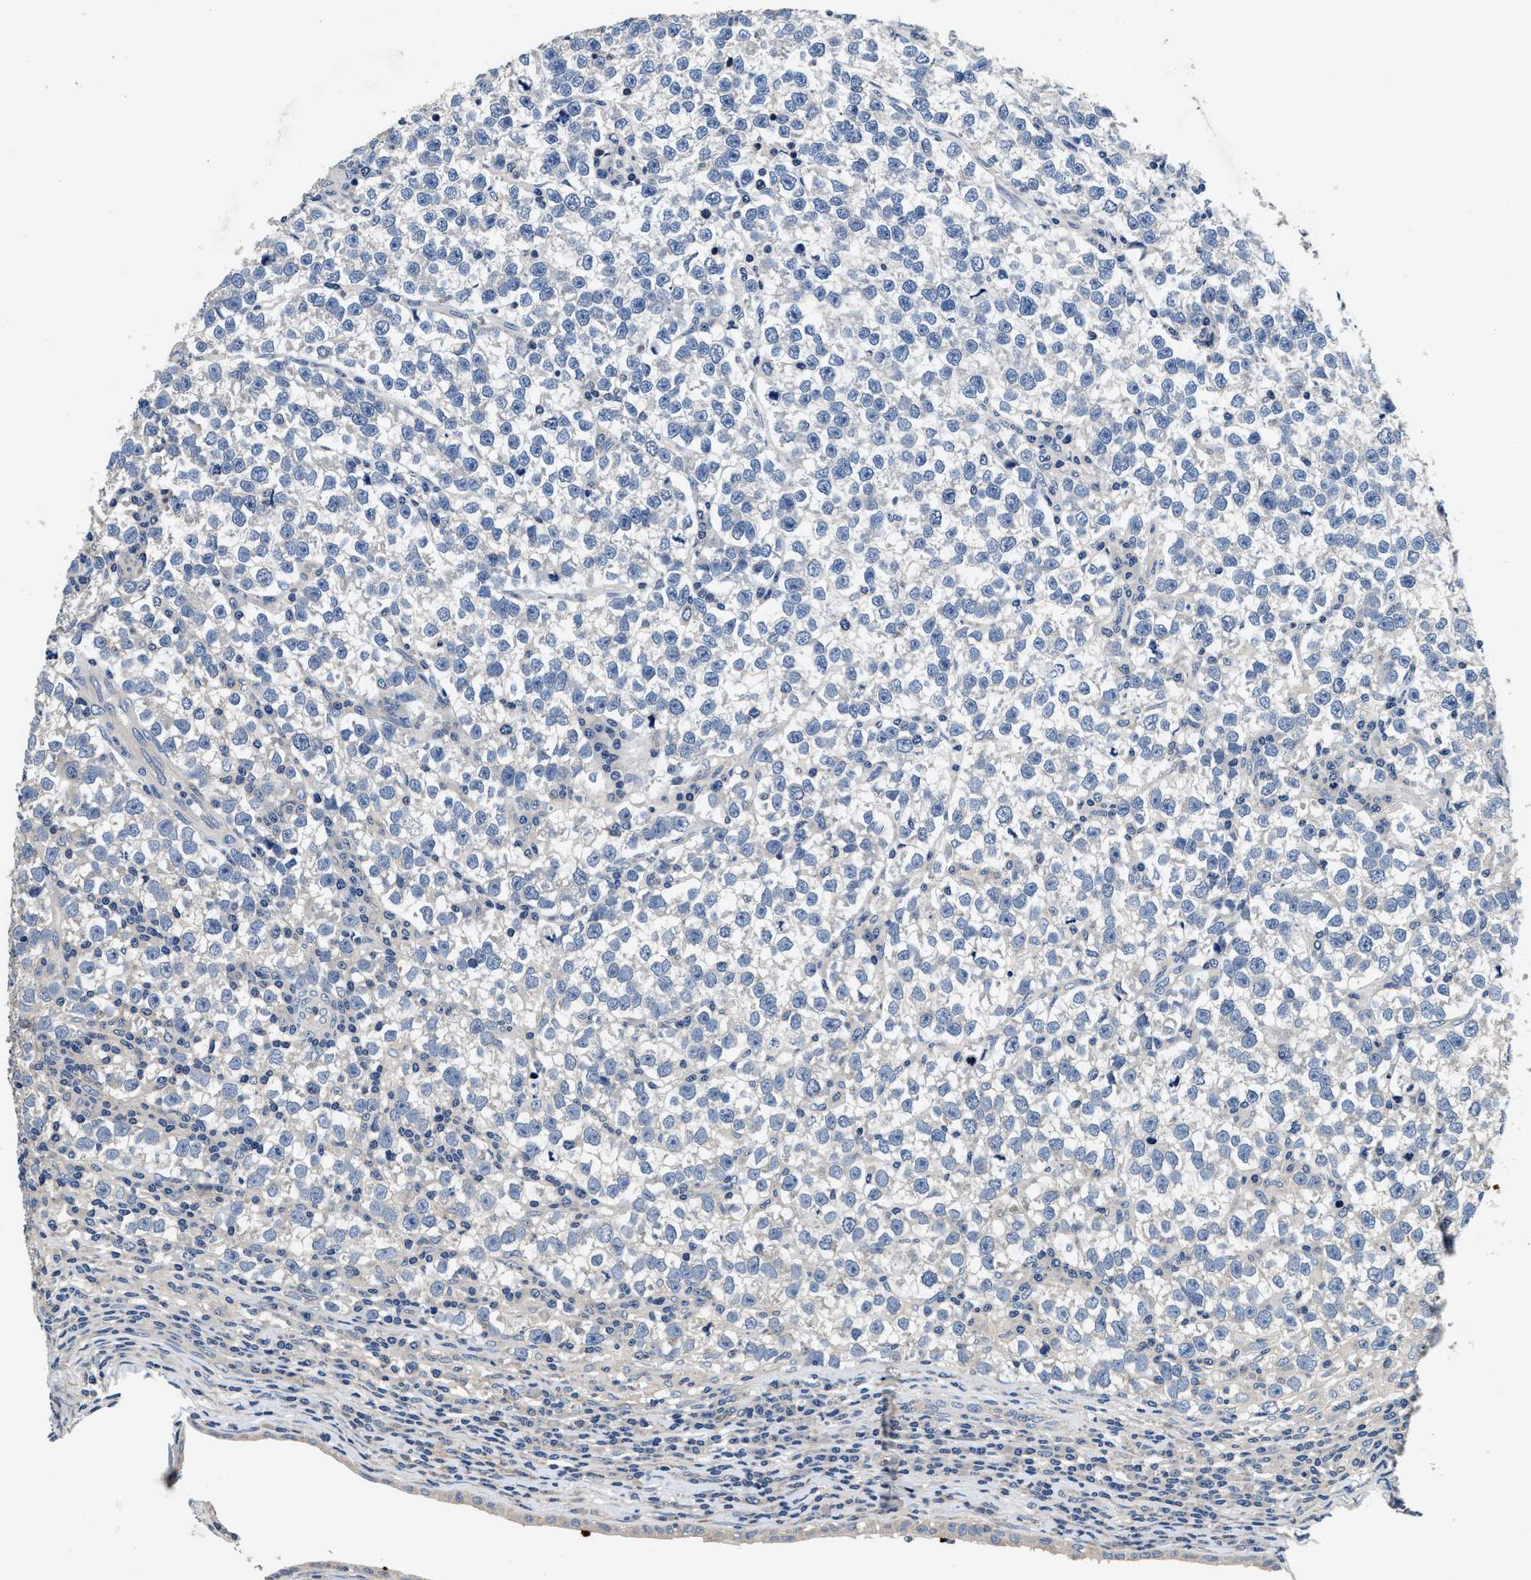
{"staining": {"intensity": "negative", "quantity": "none", "location": "none"}, "tissue": "testis cancer", "cell_type": "Tumor cells", "image_type": "cancer", "snomed": [{"axis": "morphology", "description": "Normal tissue, NOS"}, {"axis": "morphology", "description": "Seminoma, NOS"}, {"axis": "topography", "description": "Testis"}], "caption": "The histopathology image demonstrates no significant staining in tumor cells of testis seminoma.", "gene": "ANKIB1", "patient": {"sex": "male", "age": 43}}